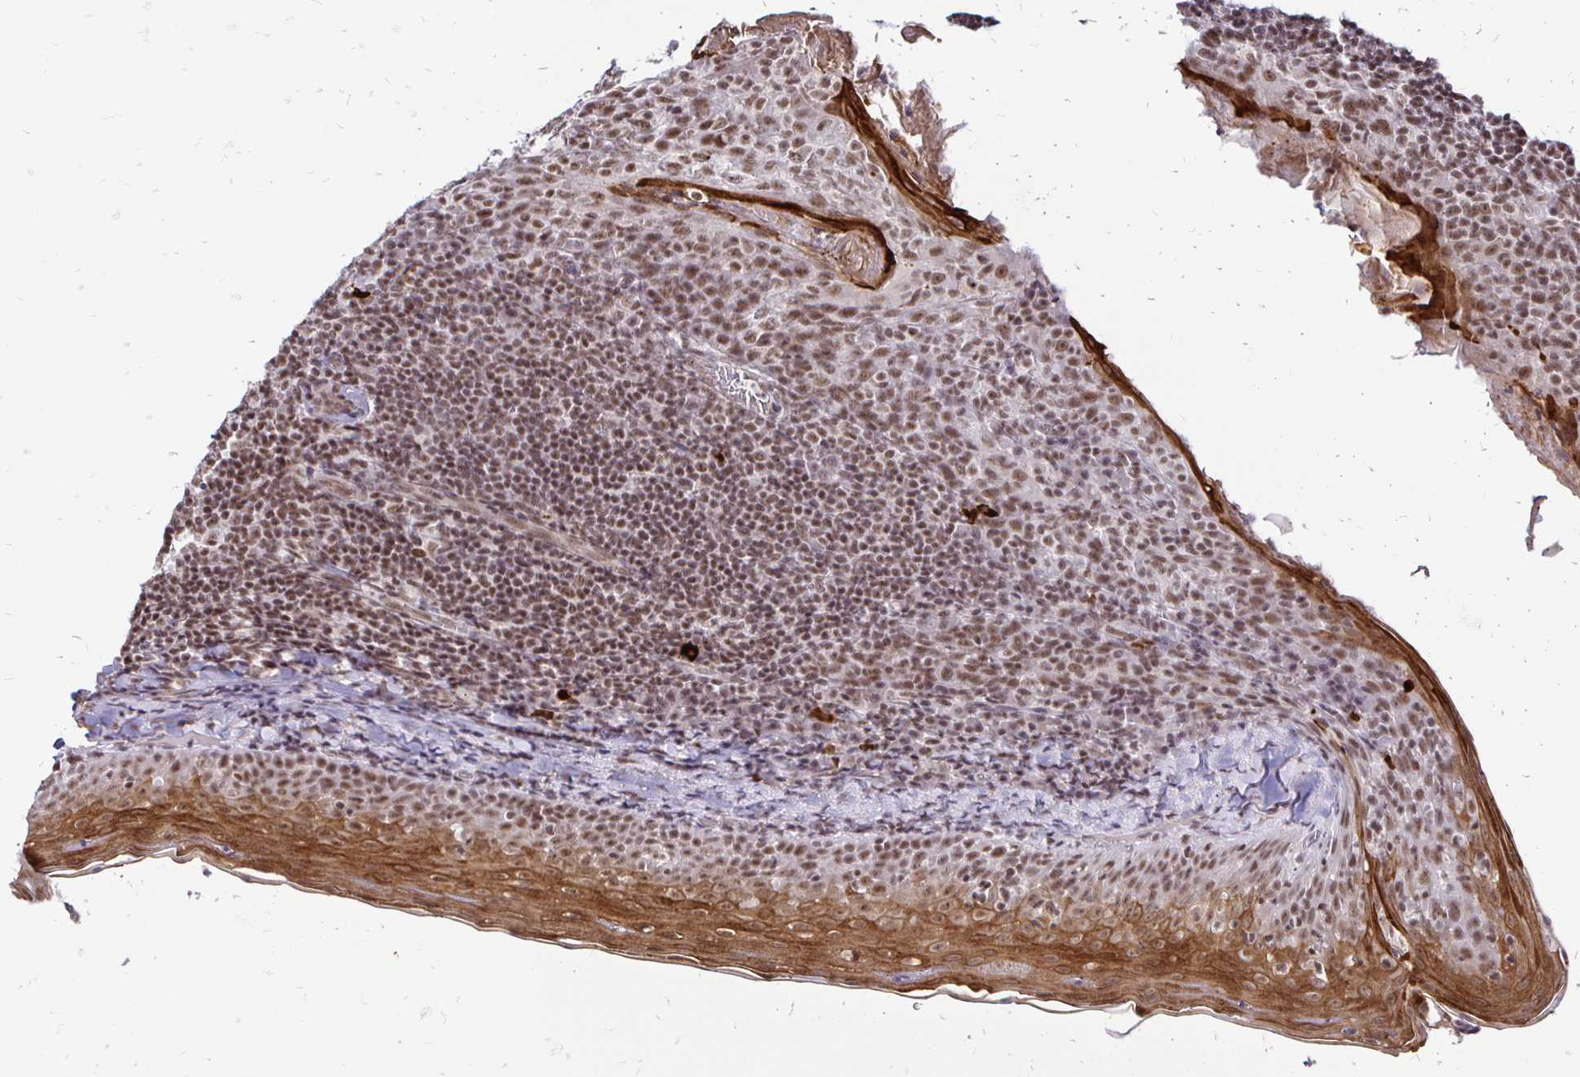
{"staining": {"intensity": "moderate", "quantity": ">75%", "location": "nuclear"}, "tissue": "tonsil", "cell_type": "Germinal center cells", "image_type": "normal", "snomed": [{"axis": "morphology", "description": "Normal tissue, NOS"}, {"axis": "topography", "description": "Tonsil"}], "caption": "Brown immunohistochemical staining in normal tonsil displays moderate nuclear staining in about >75% of germinal center cells.", "gene": "SIN3A", "patient": {"sex": "female", "age": 10}}